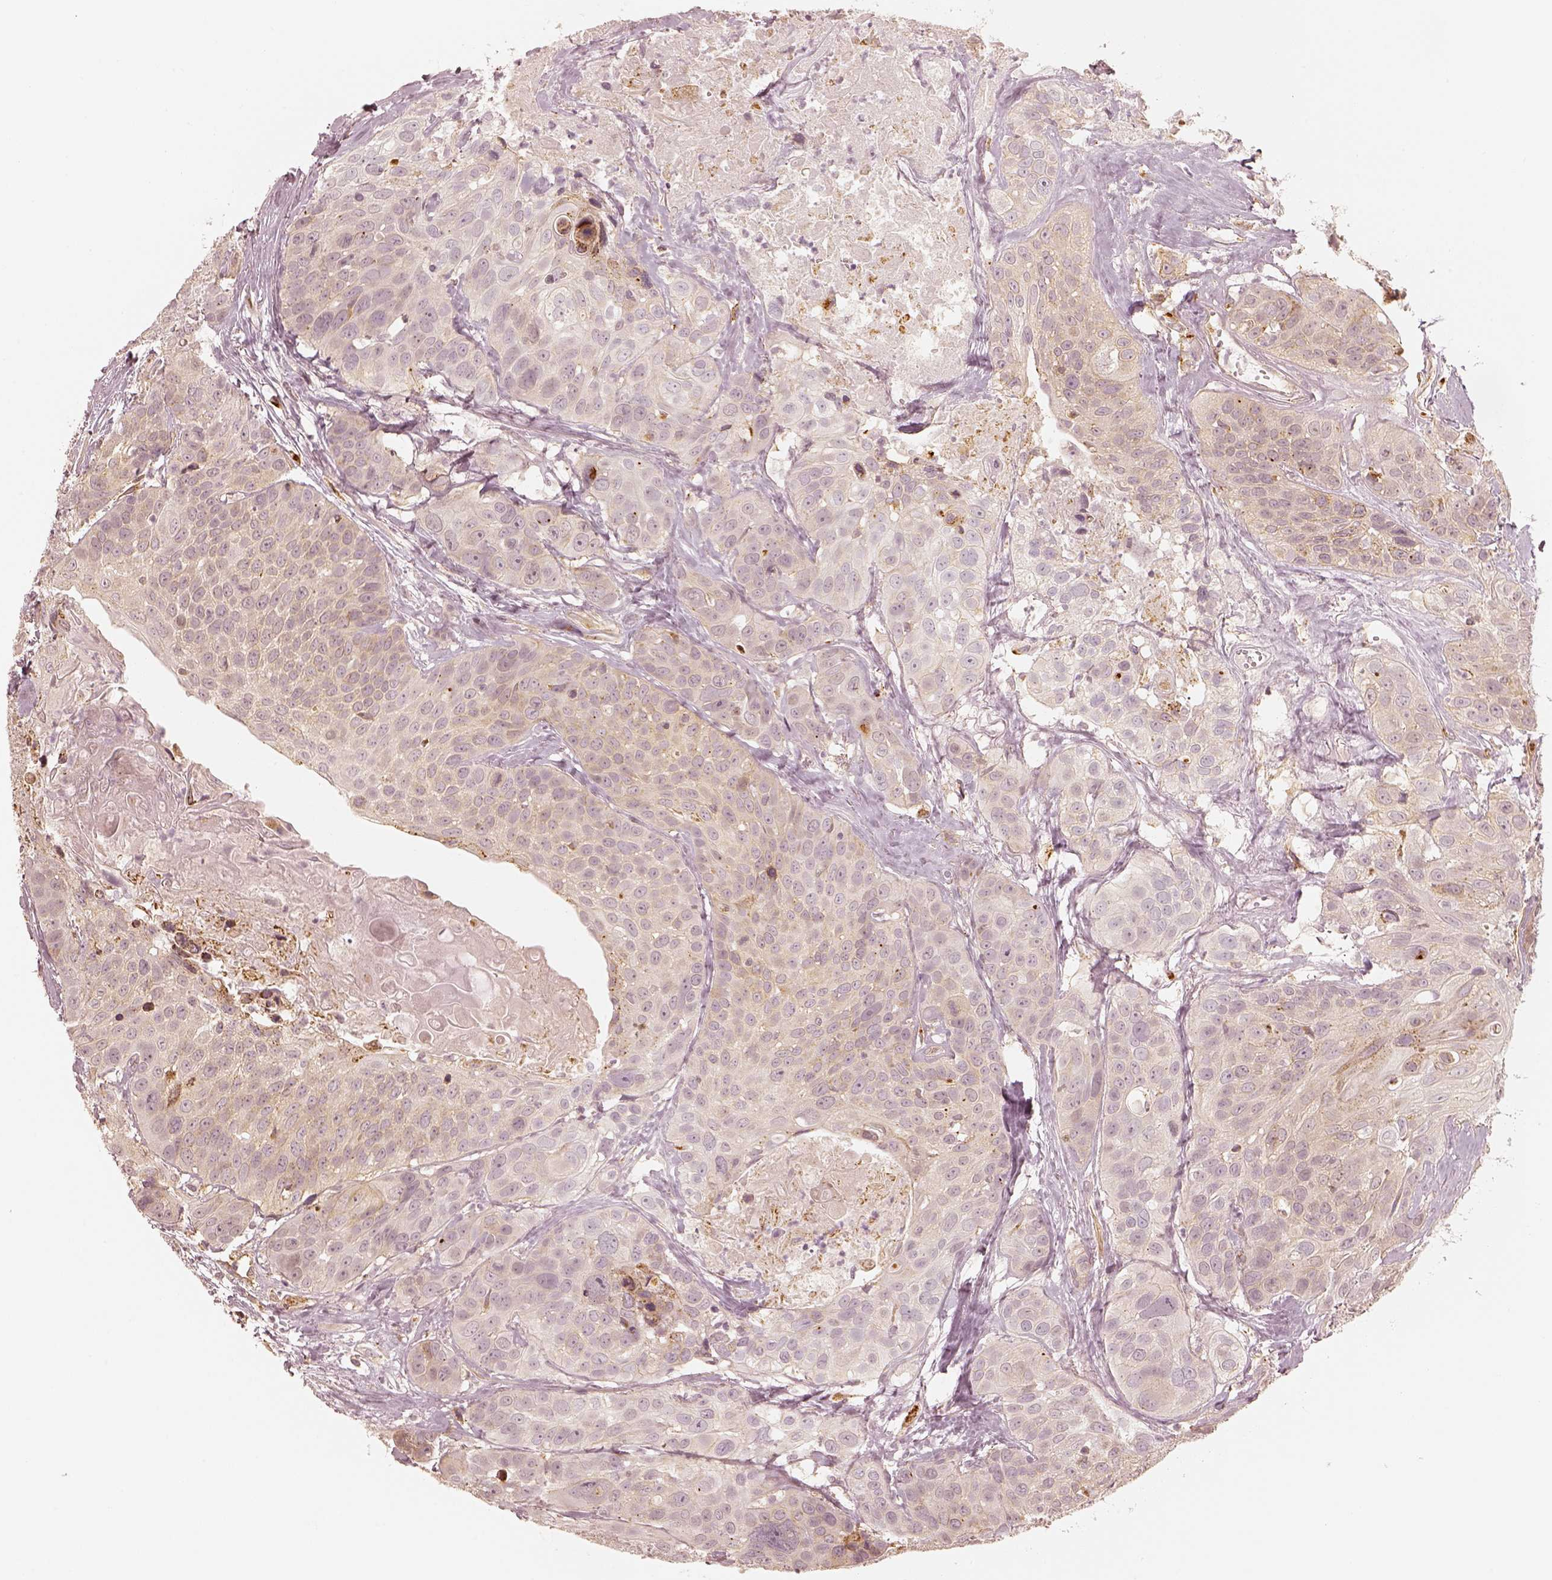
{"staining": {"intensity": "weak", "quantity": "<25%", "location": "cytoplasmic/membranous"}, "tissue": "head and neck cancer", "cell_type": "Tumor cells", "image_type": "cancer", "snomed": [{"axis": "morphology", "description": "Squamous cell carcinoma, NOS"}, {"axis": "topography", "description": "Oral tissue"}, {"axis": "topography", "description": "Head-Neck"}], "caption": "Head and neck cancer was stained to show a protein in brown. There is no significant expression in tumor cells. The staining is performed using DAB brown chromogen with nuclei counter-stained in using hematoxylin.", "gene": "GORASP2", "patient": {"sex": "male", "age": 56}}